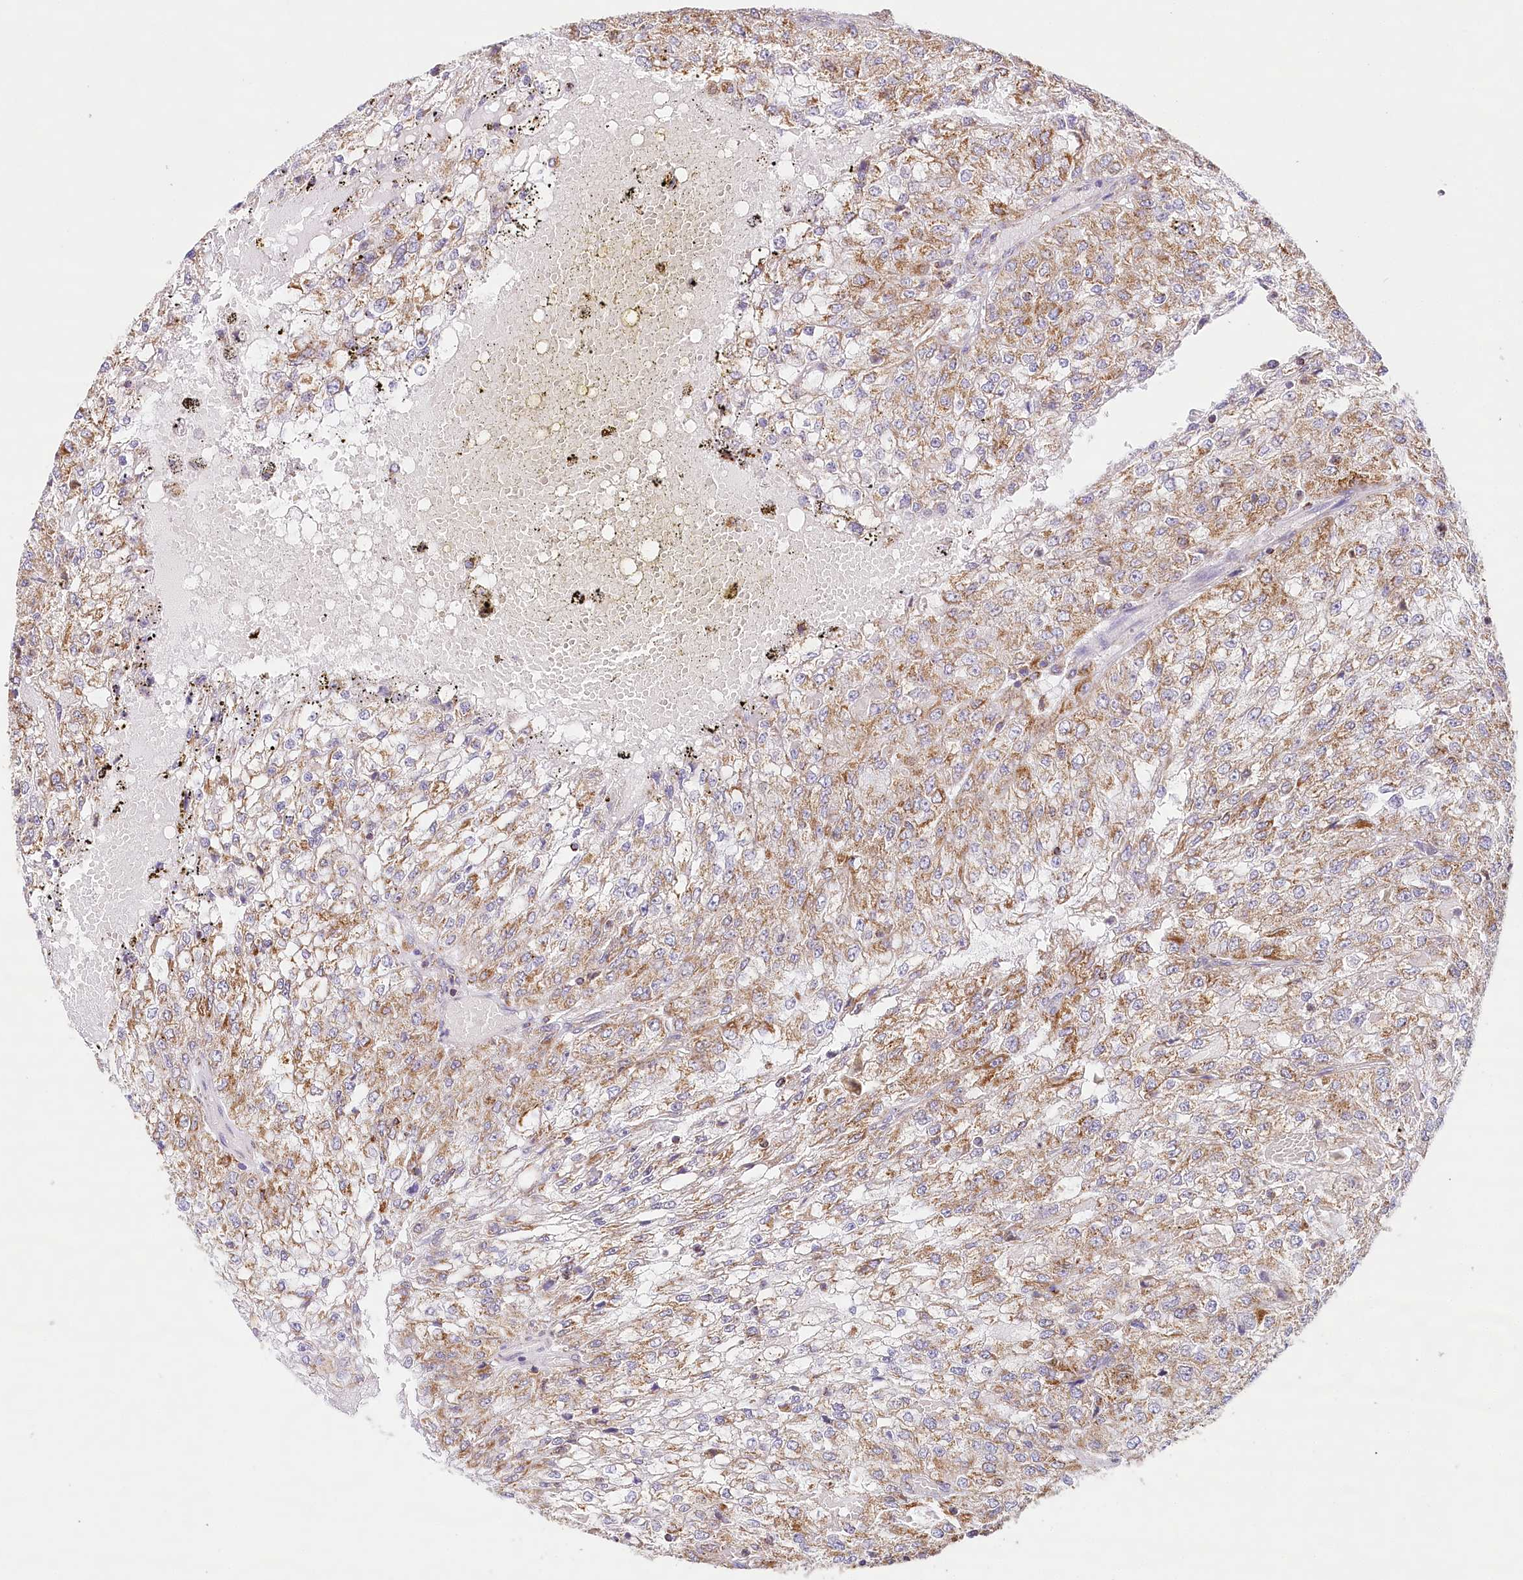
{"staining": {"intensity": "moderate", "quantity": ">75%", "location": "cytoplasmic/membranous"}, "tissue": "renal cancer", "cell_type": "Tumor cells", "image_type": "cancer", "snomed": [{"axis": "morphology", "description": "Adenocarcinoma, NOS"}, {"axis": "topography", "description": "Kidney"}], "caption": "Protein staining exhibits moderate cytoplasmic/membranous staining in about >75% of tumor cells in renal cancer (adenocarcinoma).", "gene": "LSS", "patient": {"sex": "female", "age": 54}}